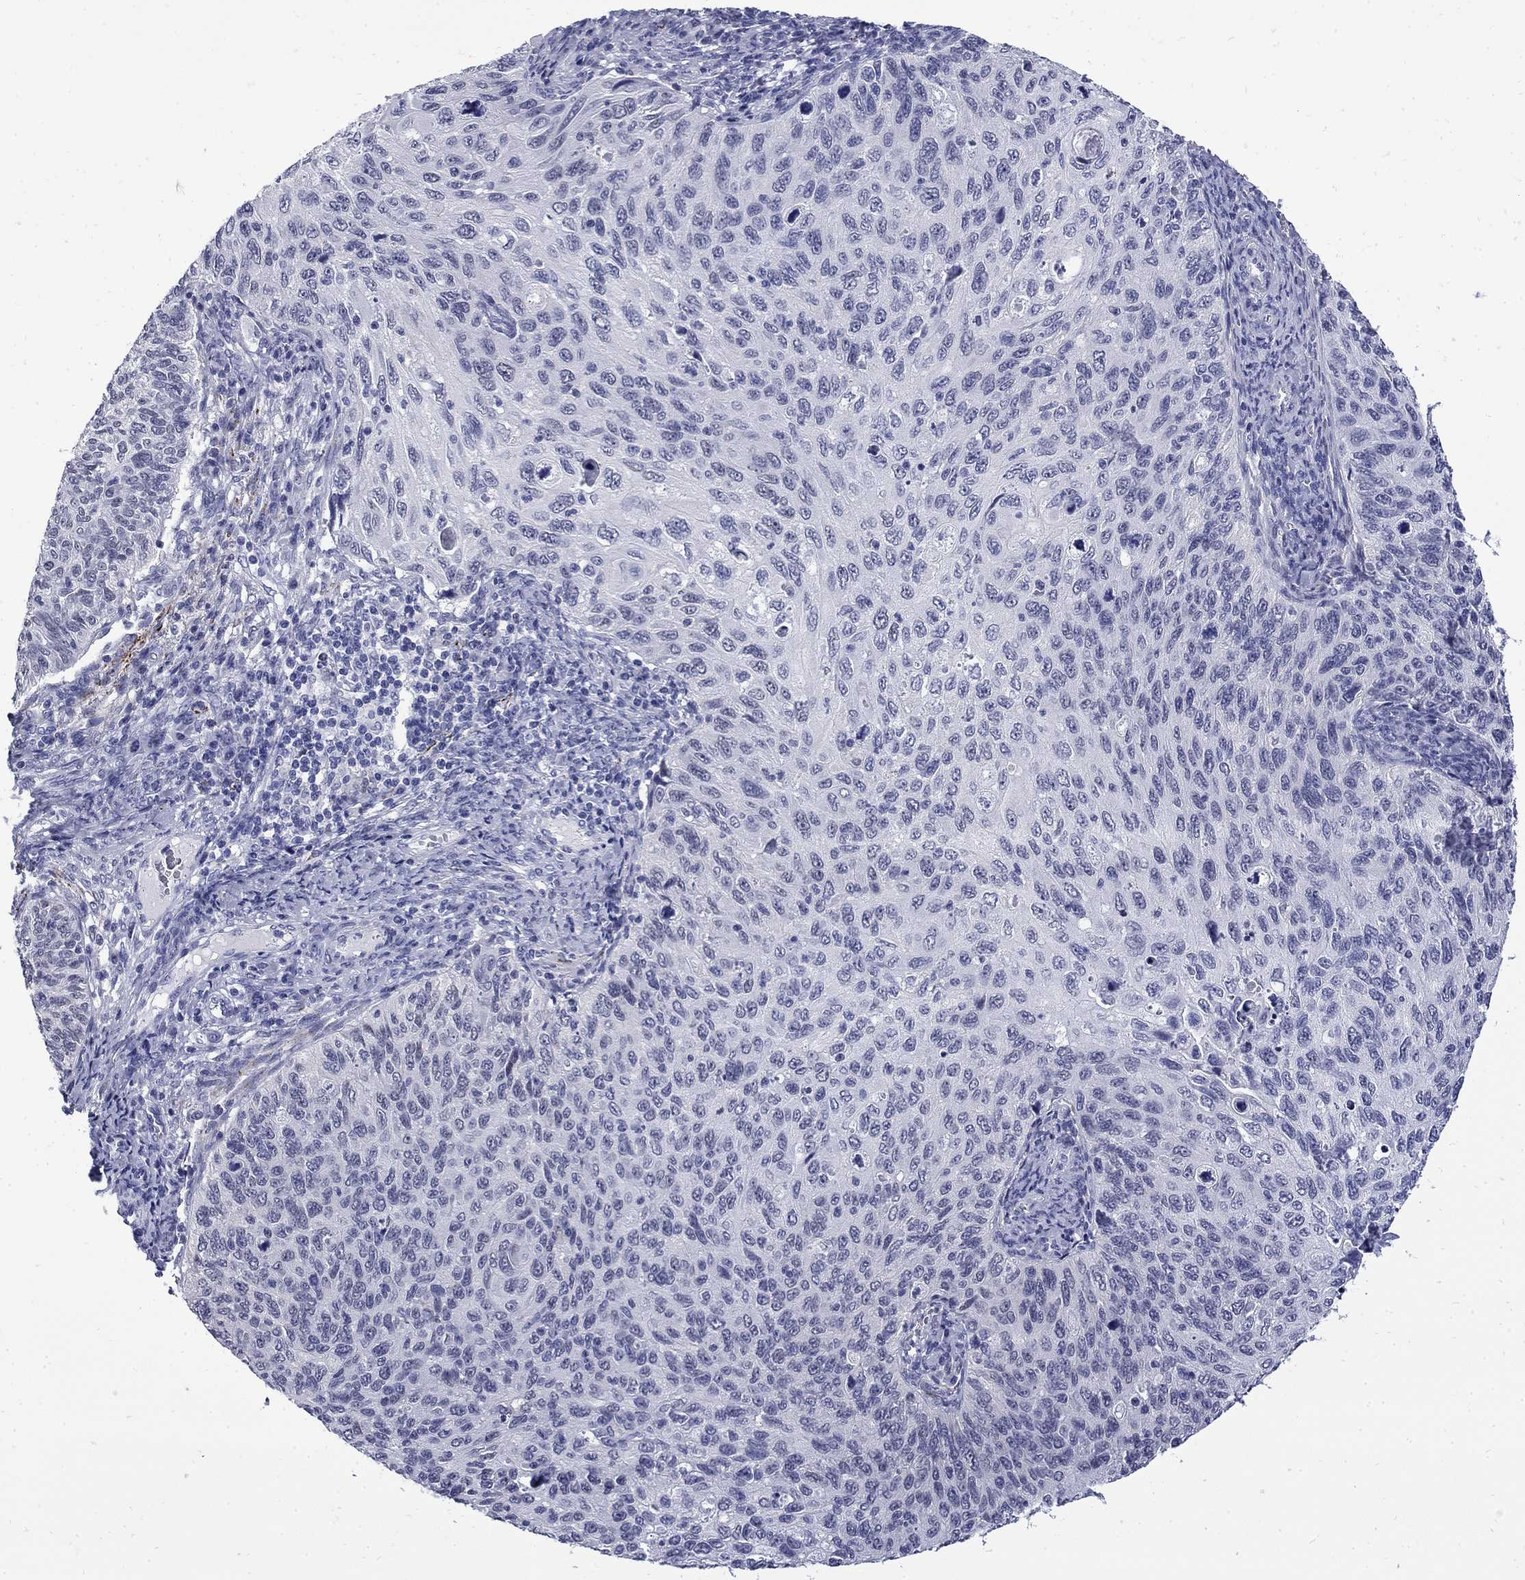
{"staining": {"intensity": "negative", "quantity": "none", "location": "none"}, "tissue": "cervical cancer", "cell_type": "Tumor cells", "image_type": "cancer", "snomed": [{"axis": "morphology", "description": "Squamous cell carcinoma, NOS"}, {"axis": "topography", "description": "Cervix"}], "caption": "Protein analysis of cervical cancer displays no significant positivity in tumor cells. The staining was performed using DAB (3,3'-diaminobenzidine) to visualize the protein expression in brown, while the nuclei were stained in blue with hematoxylin (Magnification: 20x).", "gene": "MGARP", "patient": {"sex": "female", "age": 70}}